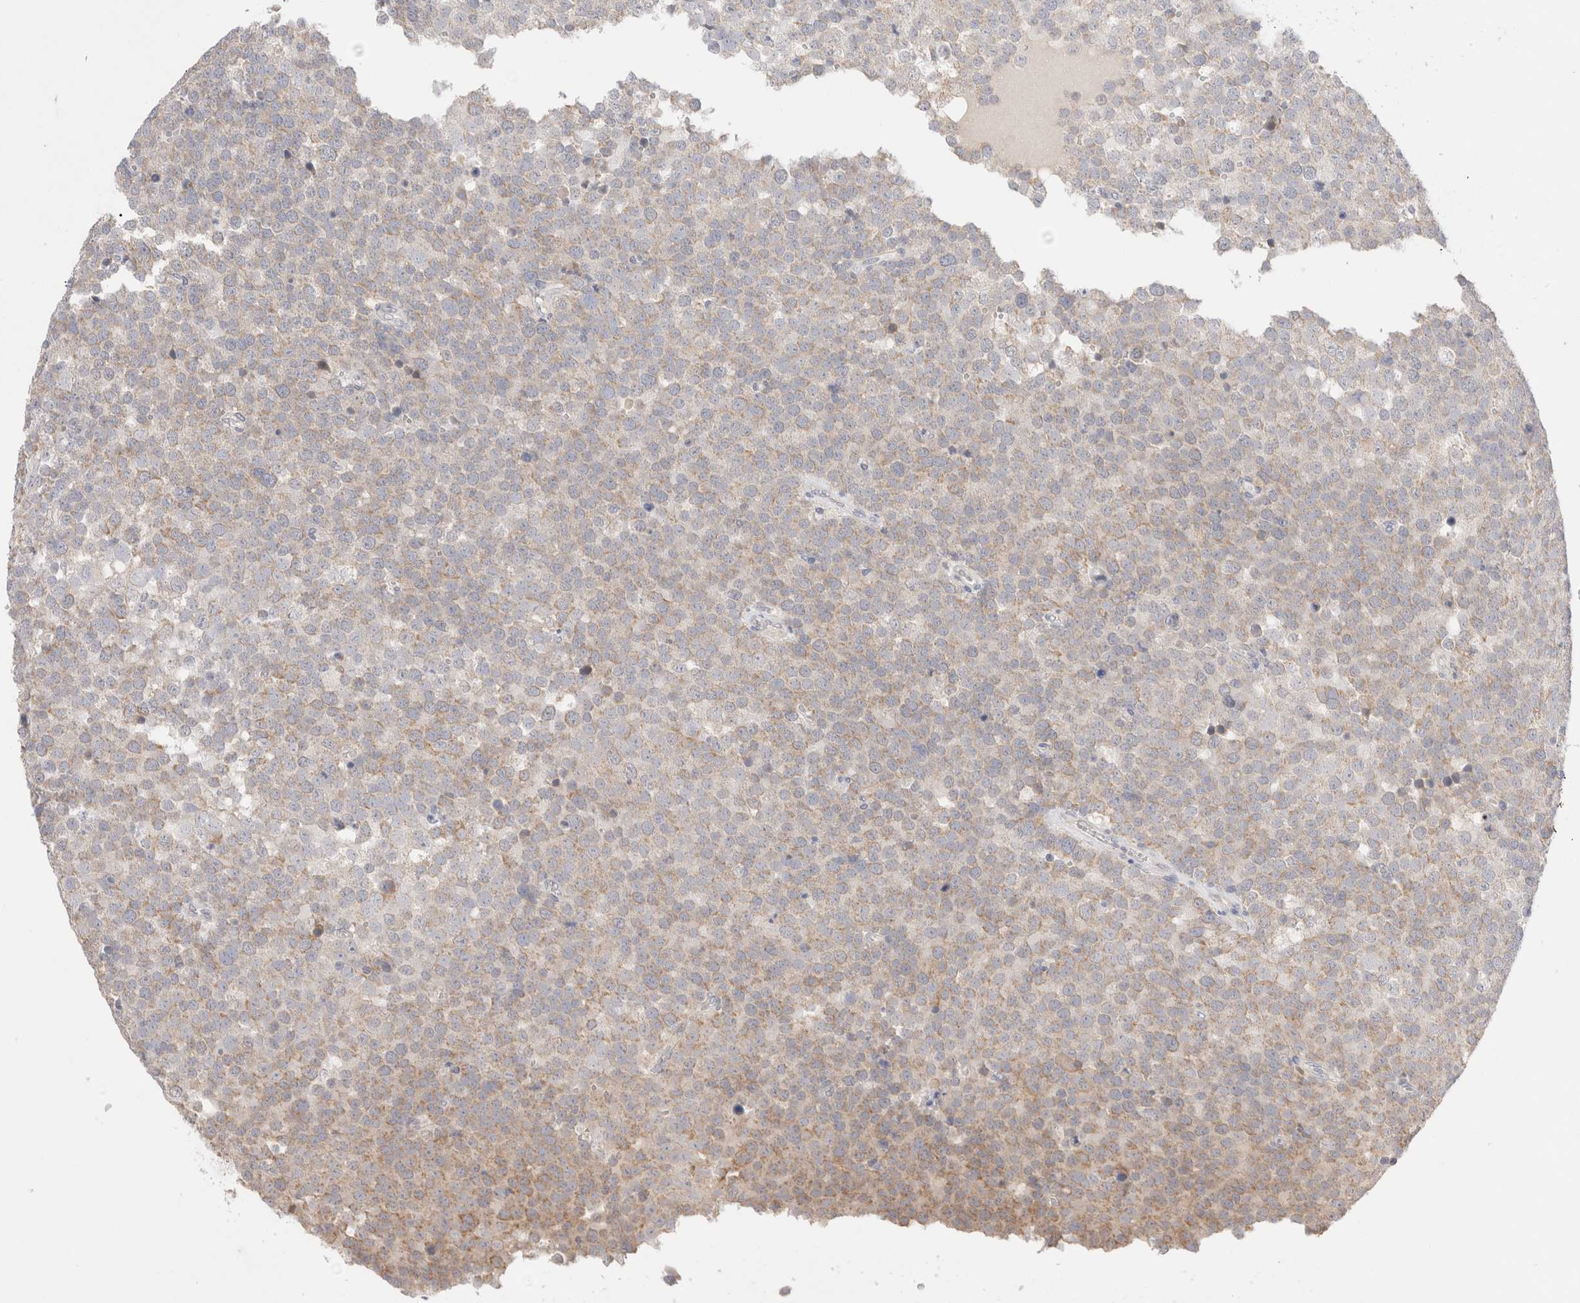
{"staining": {"intensity": "weak", "quantity": "25%-75%", "location": "cytoplasmic/membranous"}, "tissue": "testis cancer", "cell_type": "Tumor cells", "image_type": "cancer", "snomed": [{"axis": "morphology", "description": "Seminoma, NOS"}, {"axis": "topography", "description": "Testis"}], "caption": "An immunohistochemistry (IHC) micrograph of tumor tissue is shown. Protein staining in brown labels weak cytoplasmic/membranous positivity in testis seminoma within tumor cells.", "gene": "SPATA20", "patient": {"sex": "male", "age": 71}}